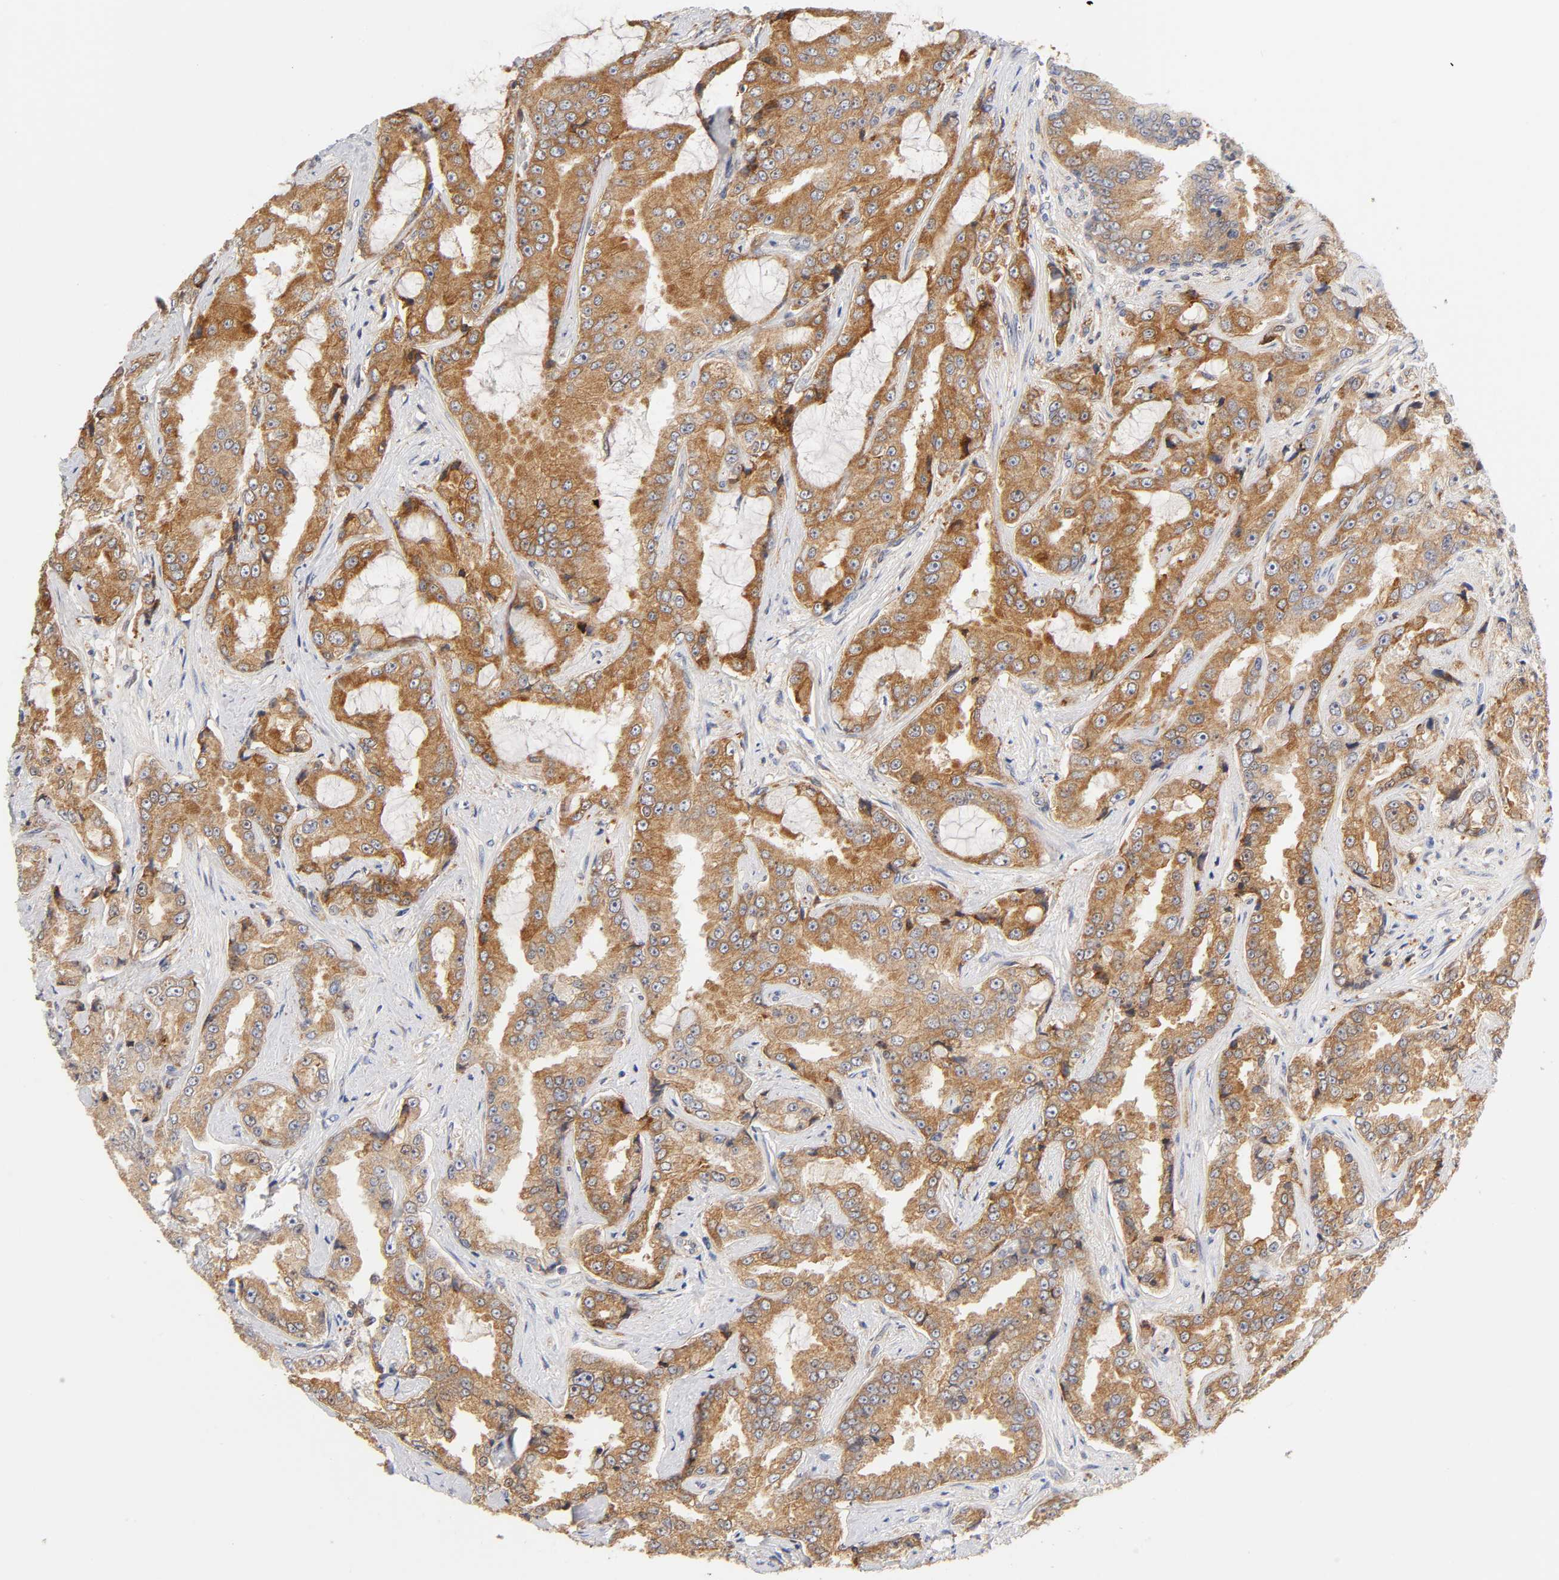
{"staining": {"intensity": "strong", "quantity": ">75%", "location": "cytoplasmic/membranous"}, "tissue": "prostate cancer", "cell_type": "Tumor cells", "image_type": "cancer", "snomed": [{"axis": "morphology", "description": "Adenocarcinoma, High grade"}, {"axis": "topography", "description": "Prostate"}], "caption": "Immunohistochemistry micrograph of prostate high-grade adenocarcinoma stained for a protein (brown), which demonstrates high levels of strong cytoplasmic/membranous expression in about >75% of tumor cells.", "gene": "POR", "patient": {"sex": "male", "age": 73}}